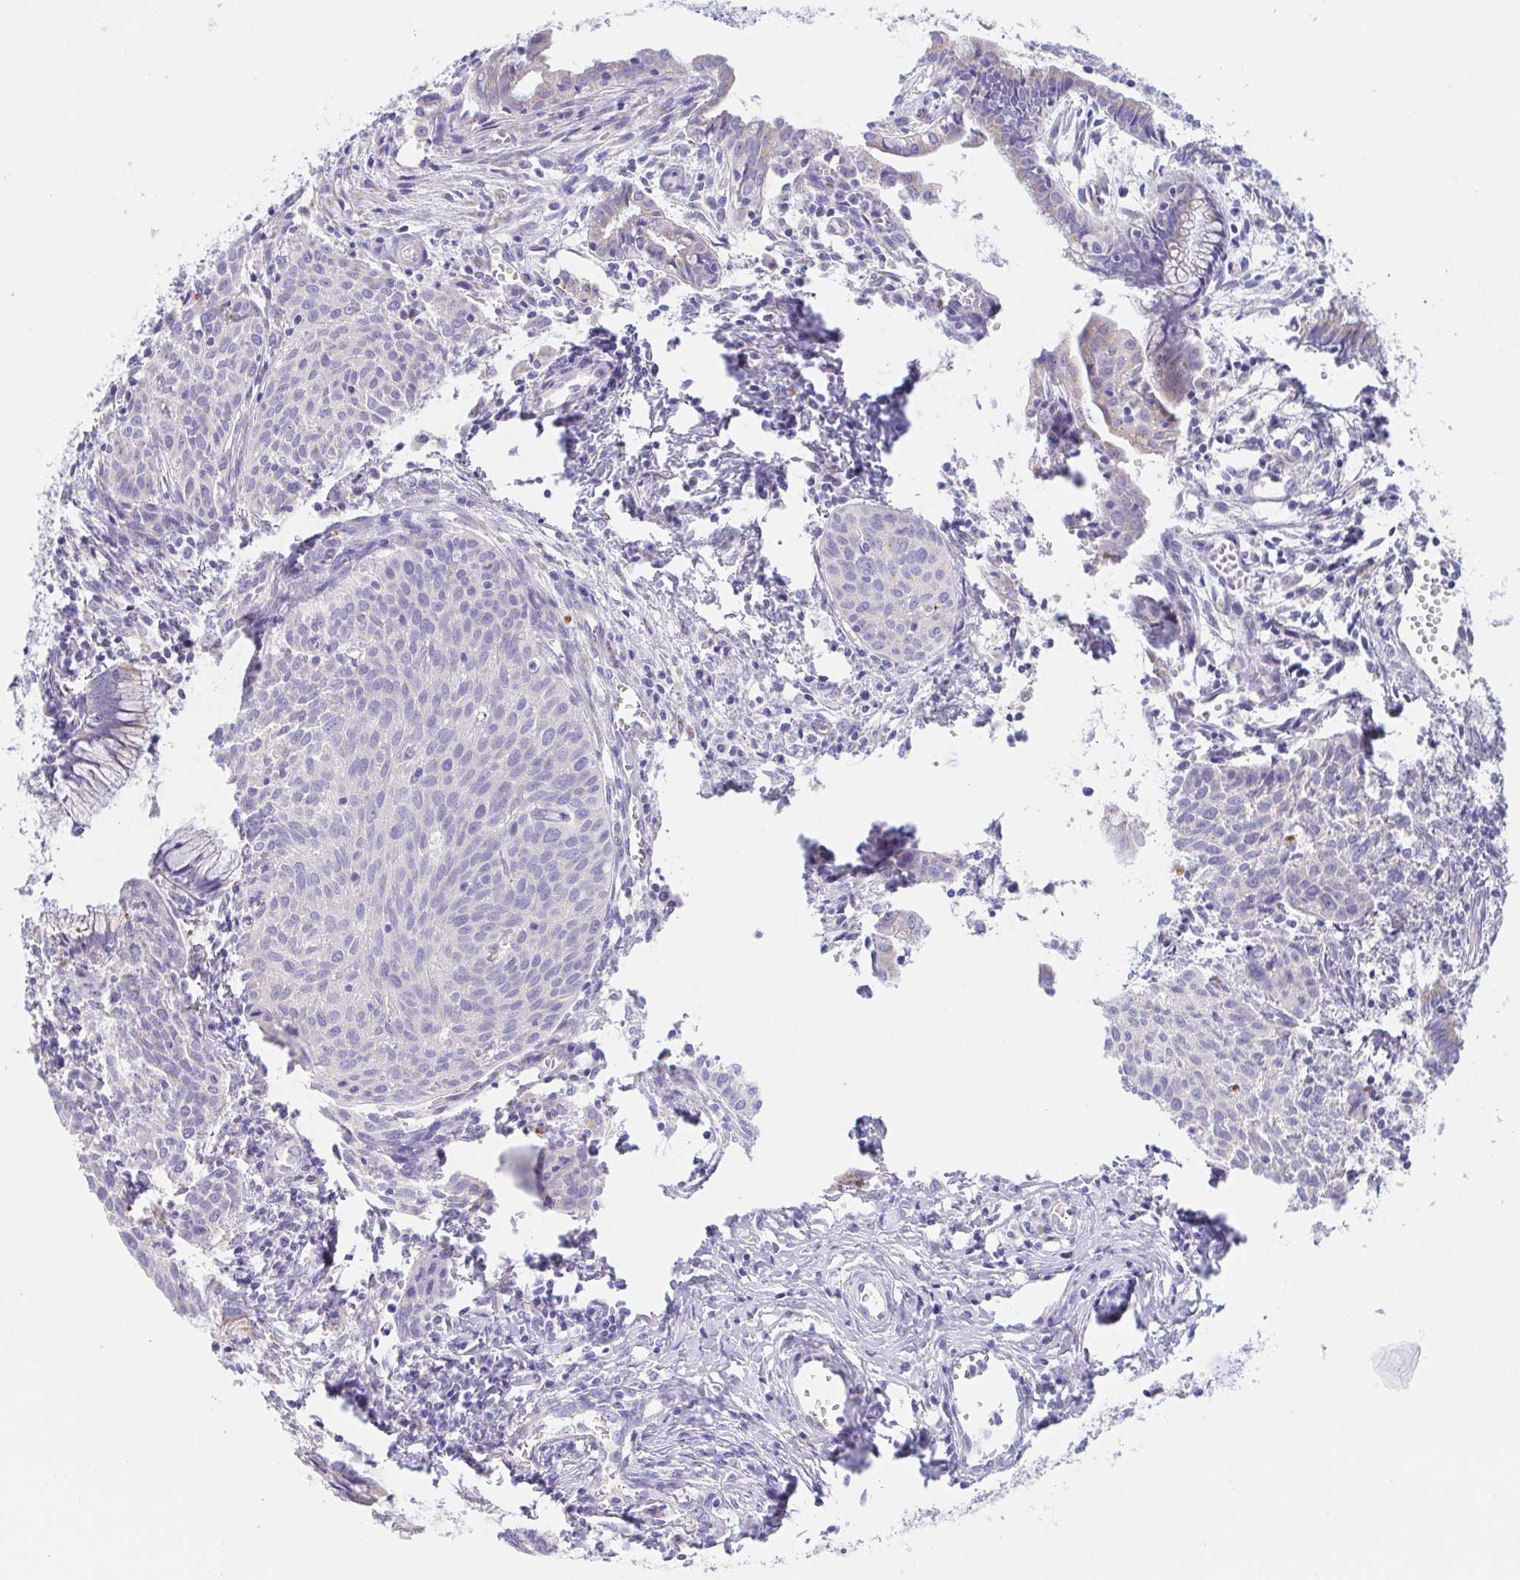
{"staining": {"intensity": "negative", "quantity": "none", "location": "none"}, "tissue": "cervical cancer", "cell_type": "Tumor cells", "image_type": "cancer", "snomed": [{"axis": "morphology", "description": "Squamous cell carcinoma, NOS"}, {"axis": "topography", "description": "Cervix"}], "caption": "High magnification brightfield microscopy of cervical cancer (squamous cell carcinoma) stained with DAB (3,3'-diaminobenzidine) (brown) and counterstained with hematoxylin (blue): tumor cells show no significant staining.", "gene": "SCG3", "patient": {"sex": "female", "age": 38}}